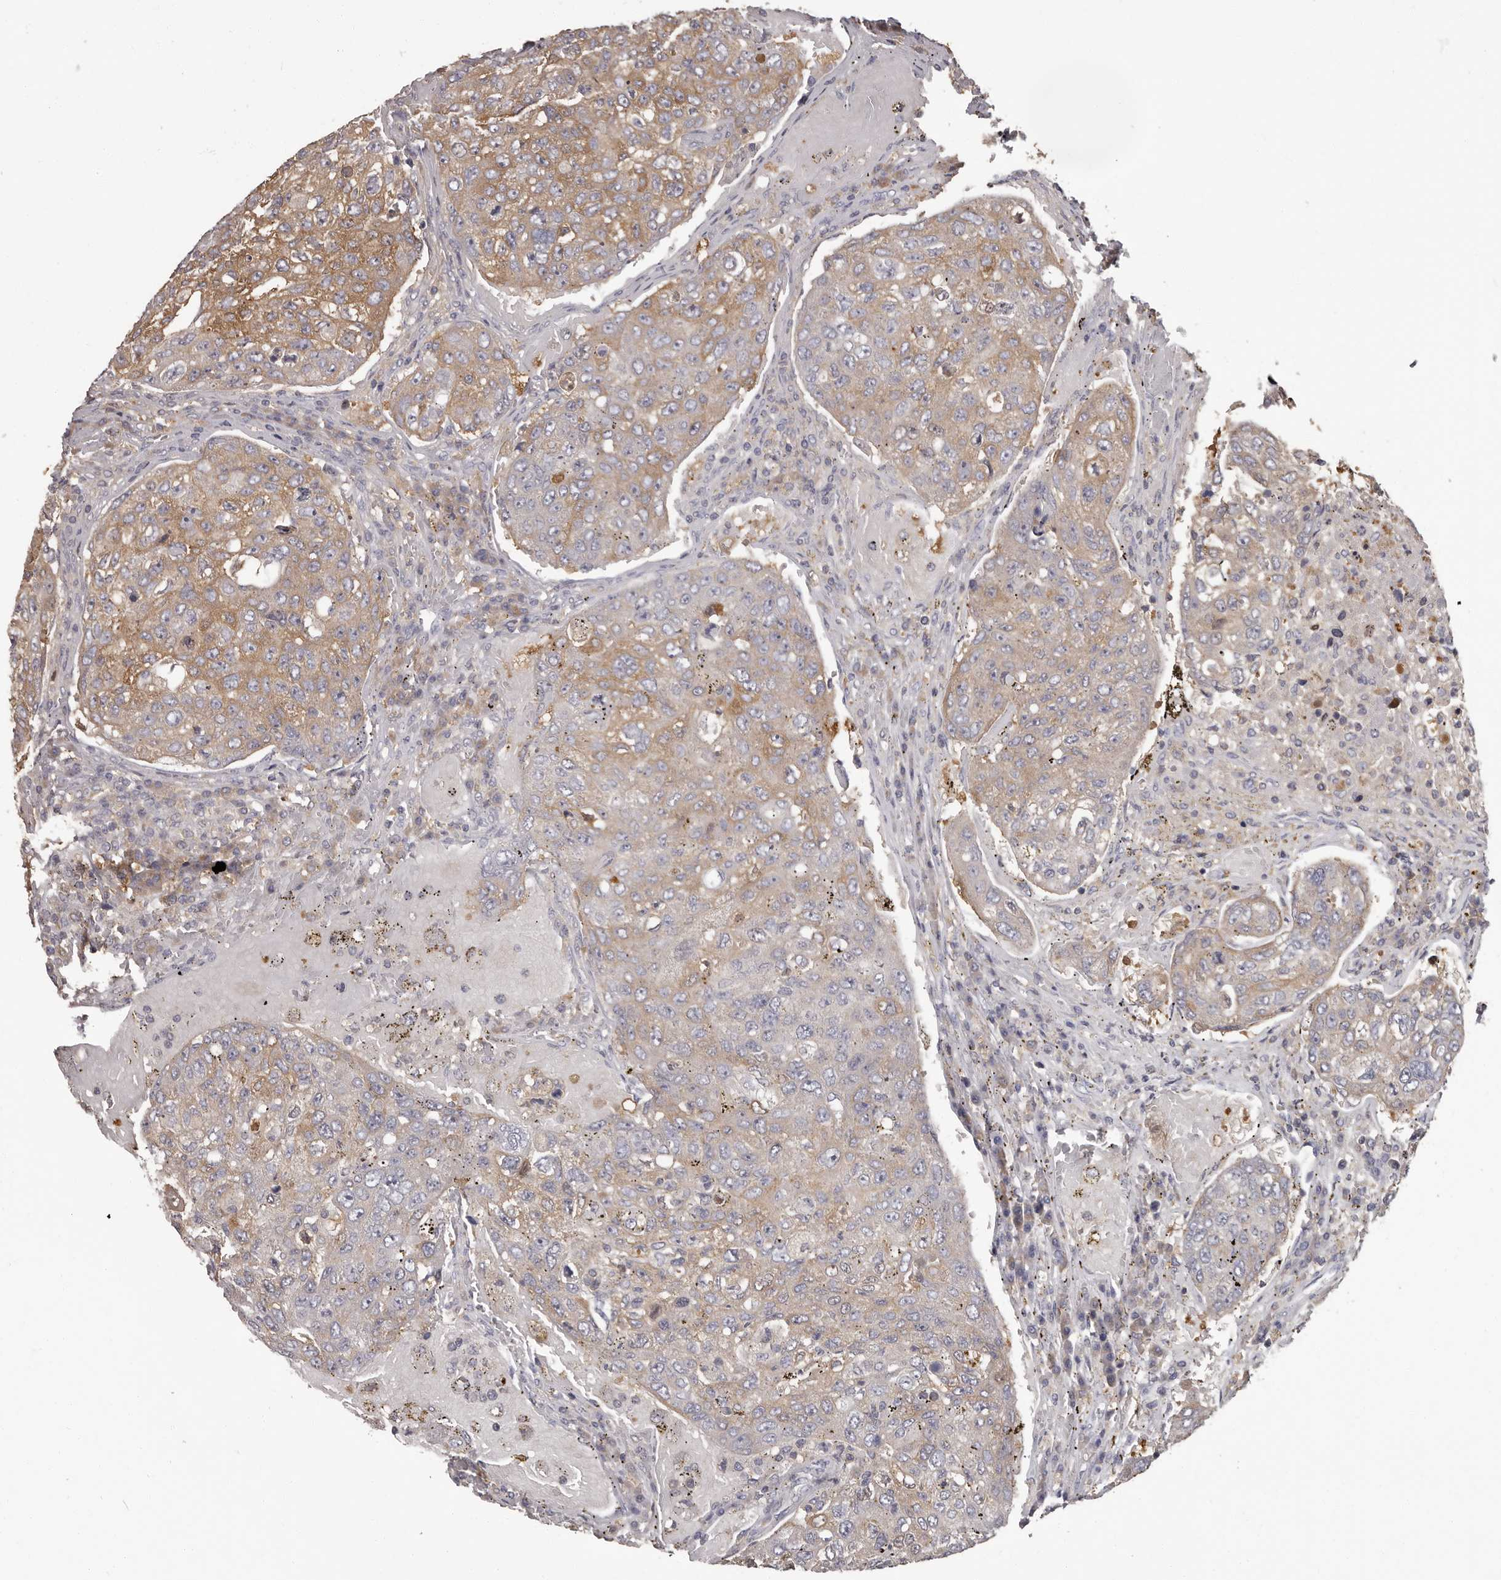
{"staining": {"intensity": "moderate", "quantity": "<25%", "location": "cytoplasmic/membranous"}, "tissue": "urothelial cancer", "cell_type": "Tumor cells", "image_type": "cancer", "snomed": [{"axis": "morphology", "description": "Urothelial carcinoma, High grade"}, {"axis": "topography", "description": "Lymph node"}, {"axis": "topography", "description": "Urinary bladder"}], "caption": "Immunohistochemical staining of urothelial cancer shows low levels of moderate cytoplasmic/membranous expression in about <25% of tumor cells. (IHC, brightfield microscopy, high magnification).", "gene": "APEH", "patient": {"sex": "male", "age": 51}}